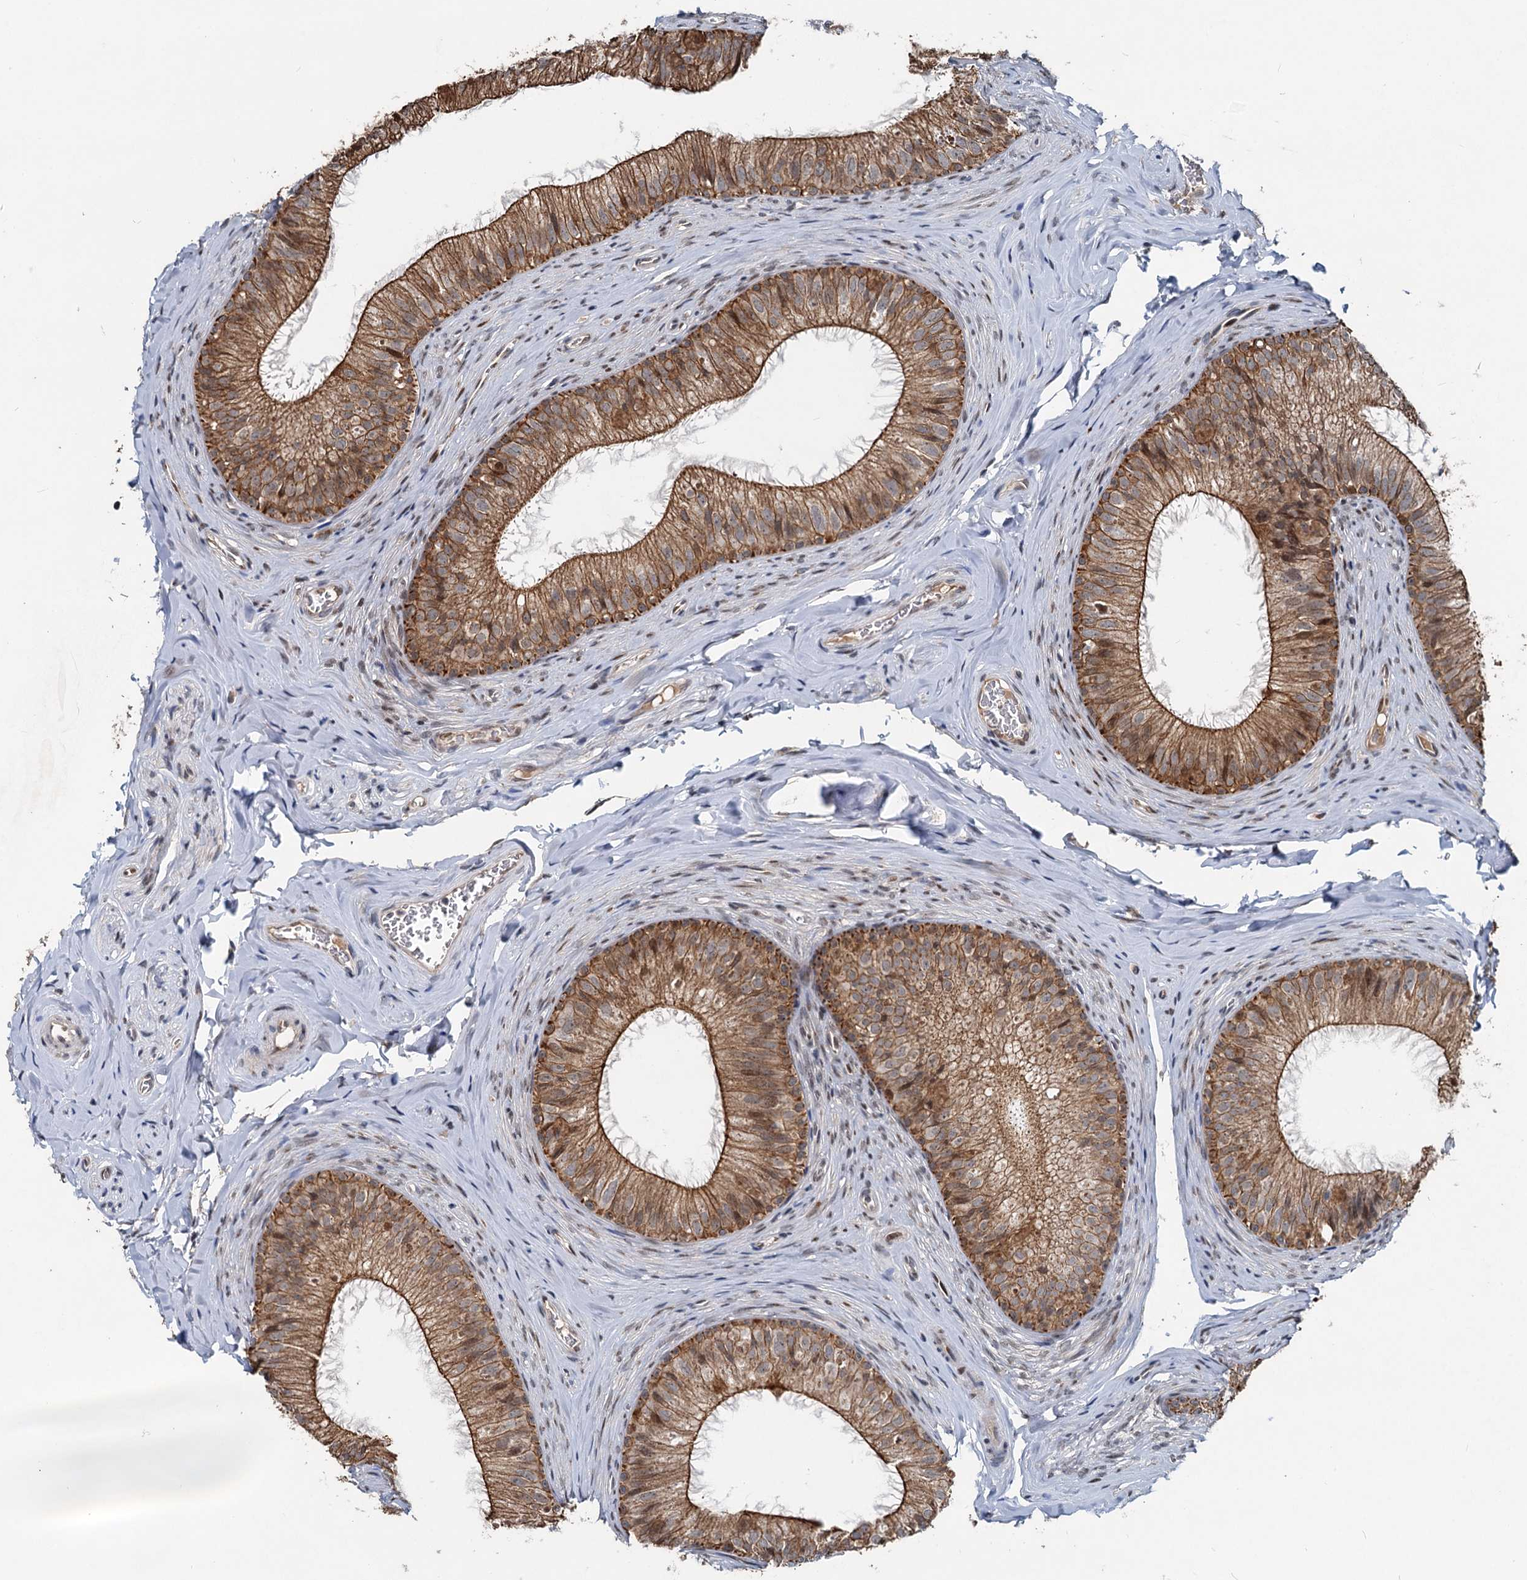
{"staining": {"intensity": "moderate", "quantity": ">75%", "location": "cytoplasmic/membranous"}, "tissue": "epididymis", "cell_type": "Glandular cells", "image_type": "normal", "snomed": [{"axis": "morphology", "description": "Normal tissue, NOS"}, {"axis": "topography", "description": "Epididymis"}], "caption": "Glandular cells display medium levels of moderate cytoplasmic/membranous expression in about >75% of cells in benign human epididymis.", "gene": "RITA1", "patient": {"sex": "male", "age": 34}}